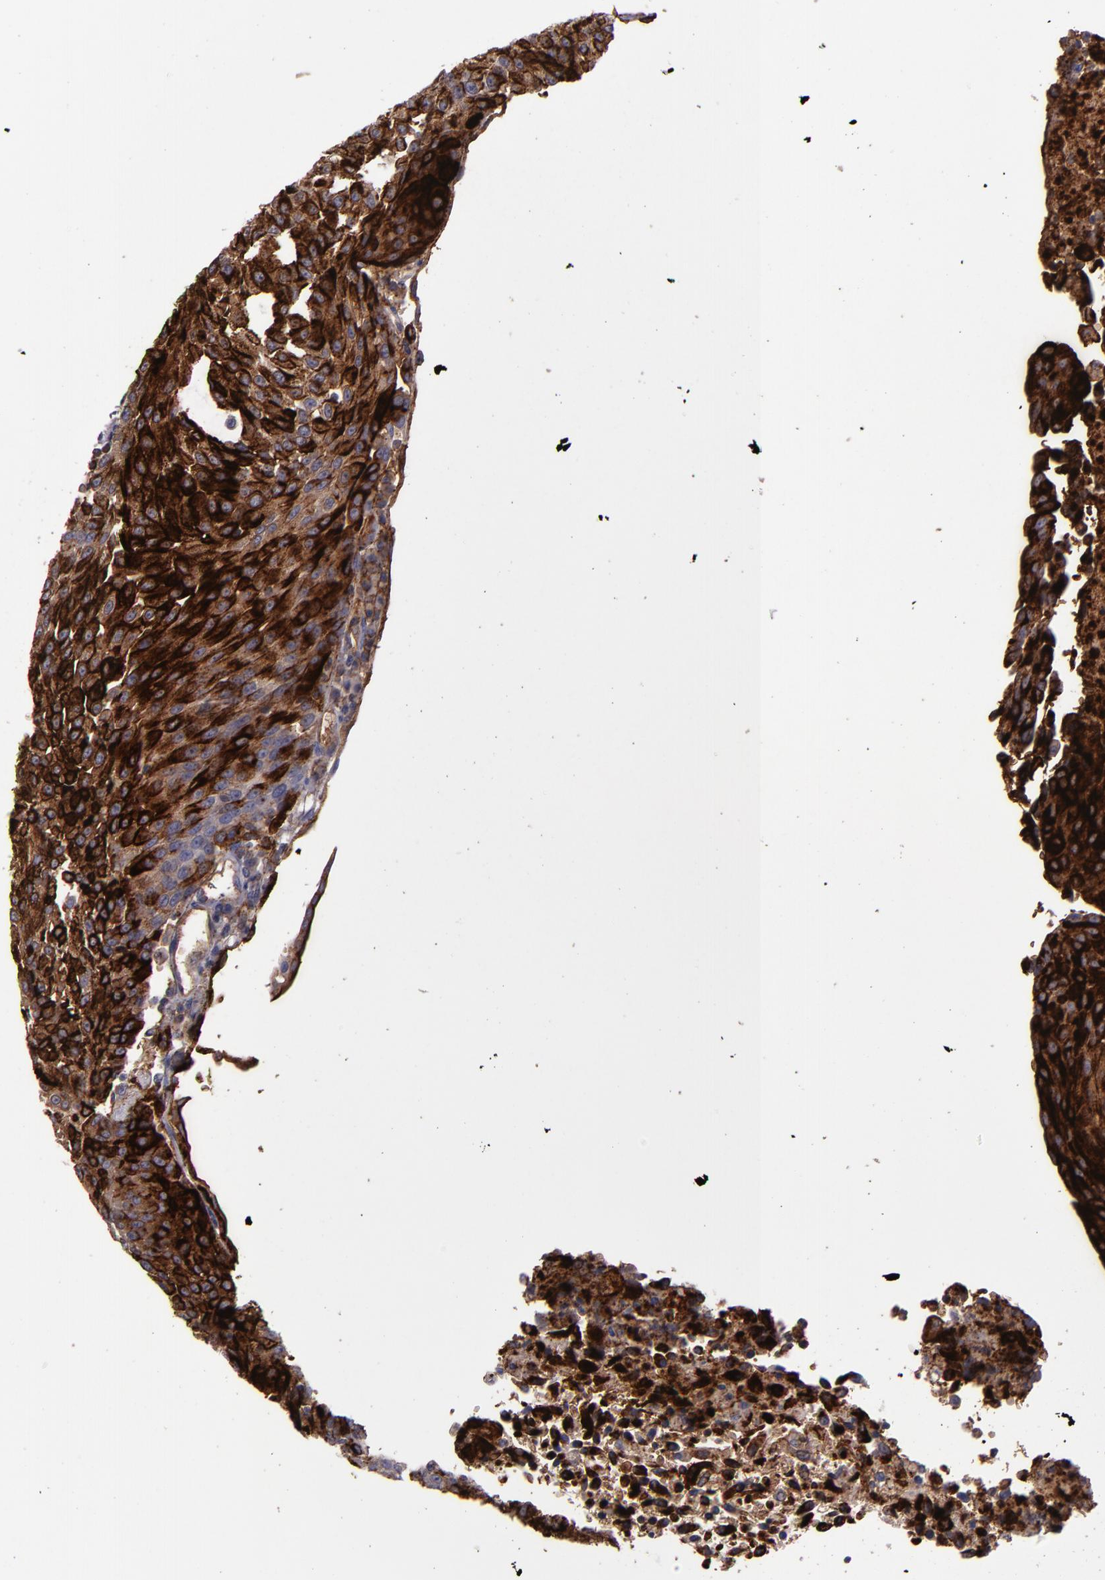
{"staining": {"intensity": "strong", "quantity": ">75%", "location": "cytoplasmic/membranous"}, "tissue": "urothelial cancer", "cell_type": "Tumor cells", "image_type": "cancer", "snomed": [{"axis": "morphology", "description": "Urothelial carcinoma, High grade"}, {"axis": "topography", "description": "Urinary bladder"}], "caption": "Immunohistochemistry (IHC) micrograph of urothelial carcinoma (high-grade) stained for a protein (brown), which exhibits high levels of strong cytoplasmic/membranous staining in about >75% of tumor cells.", "gene": "MFGE8", "patient": {"sex": "female", "age": 85}}